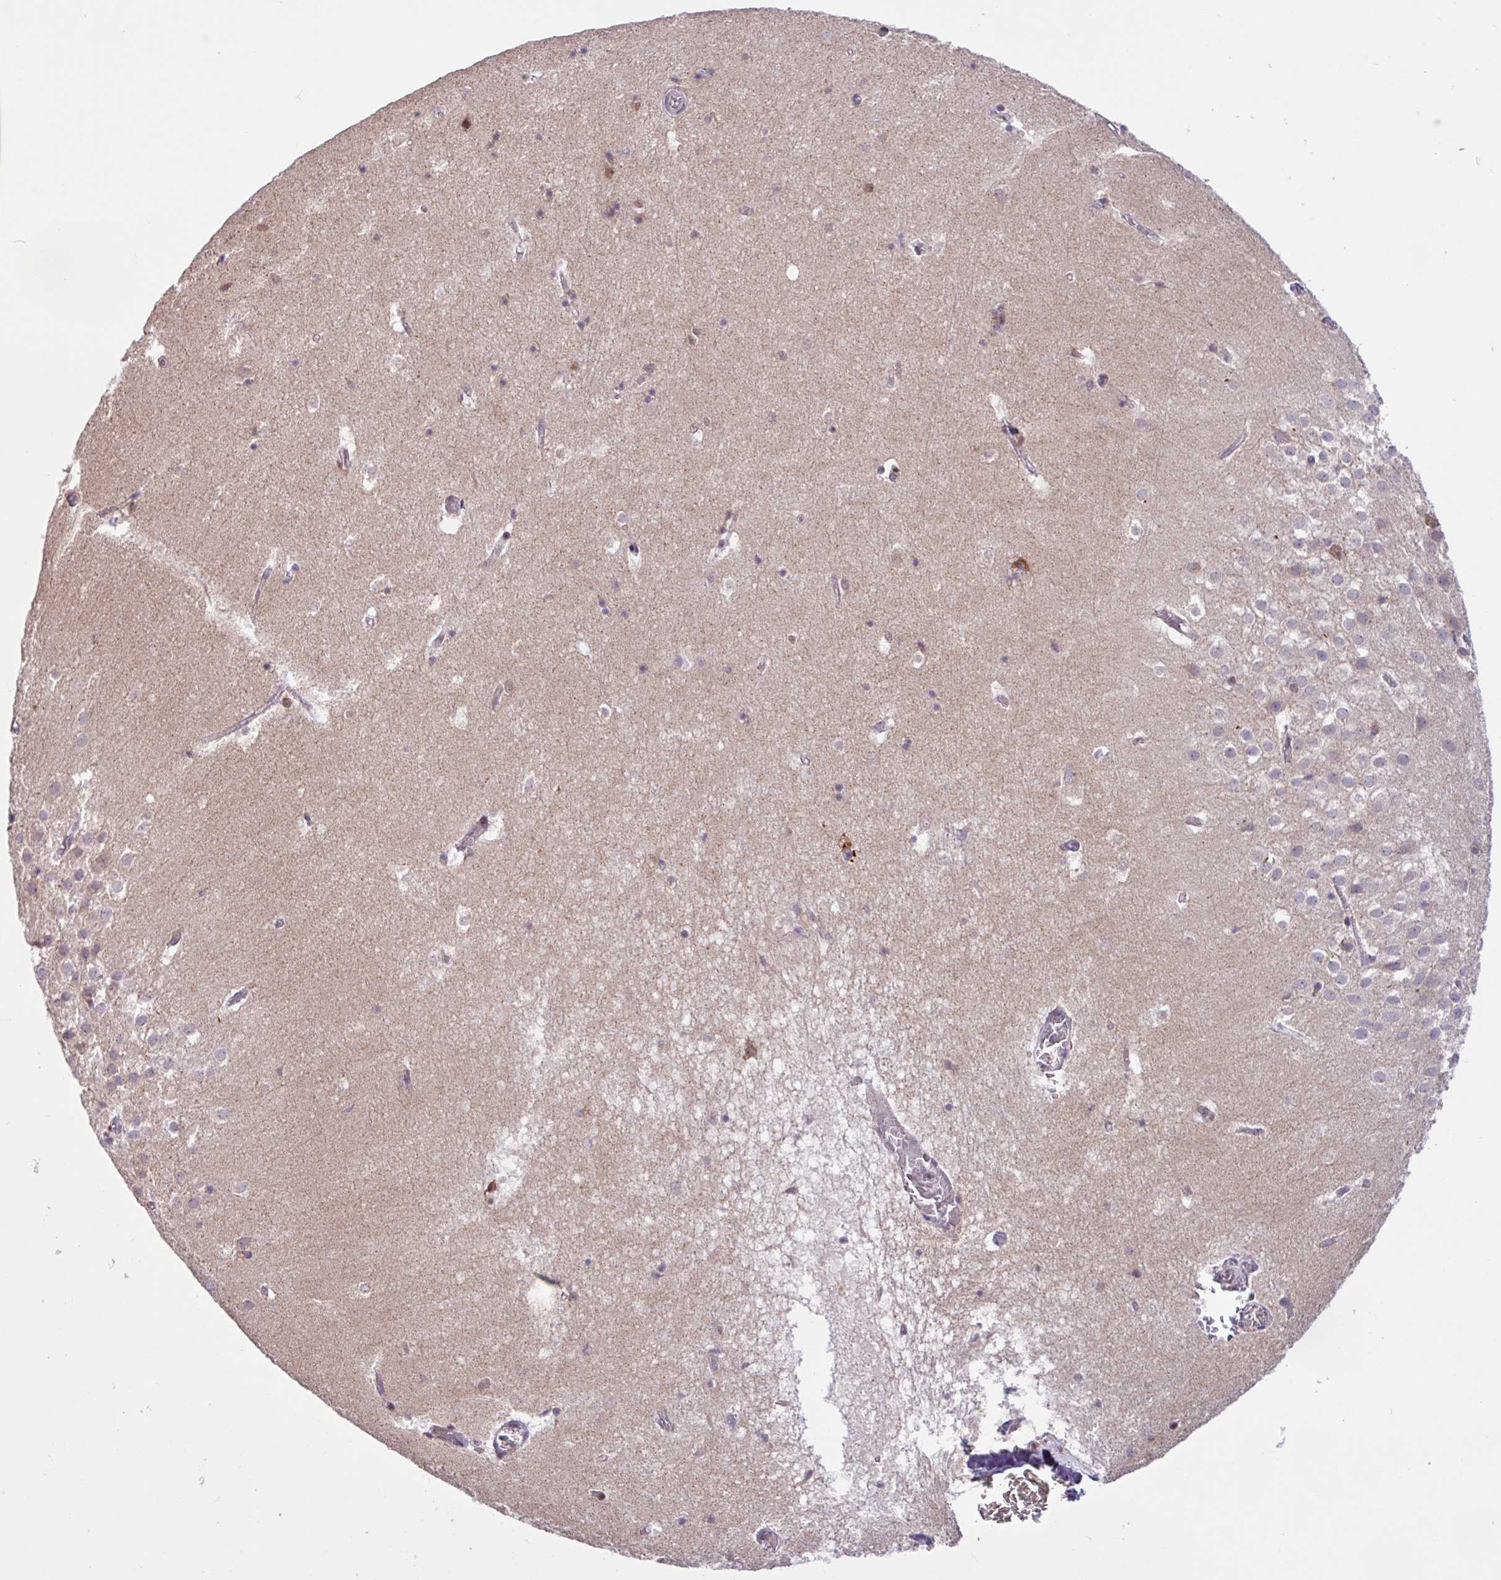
{"staining": {"intensity": "moderate", "quantity": "<25%", "location": "nuclear"}, "tissue": "hippocampus", "cell_type": "Glial cells", "image_type": "normal", "snomed": [{"axis": "morphology", "description": "Normal tissue, NOS"}, {"axis": "topography", "description": "Hippocampus"}], "caption": "Immunohistochemistry (IHC) micrograph of benign hippocampus: human hippocampus stained using IHC exhibits low levels of moderate protein expression localized specifically in the nuclear of glial cells, appearing as a nuclear brown color.", "gene": "BRD3", "patient": {"sex": "female", "age": 52}}